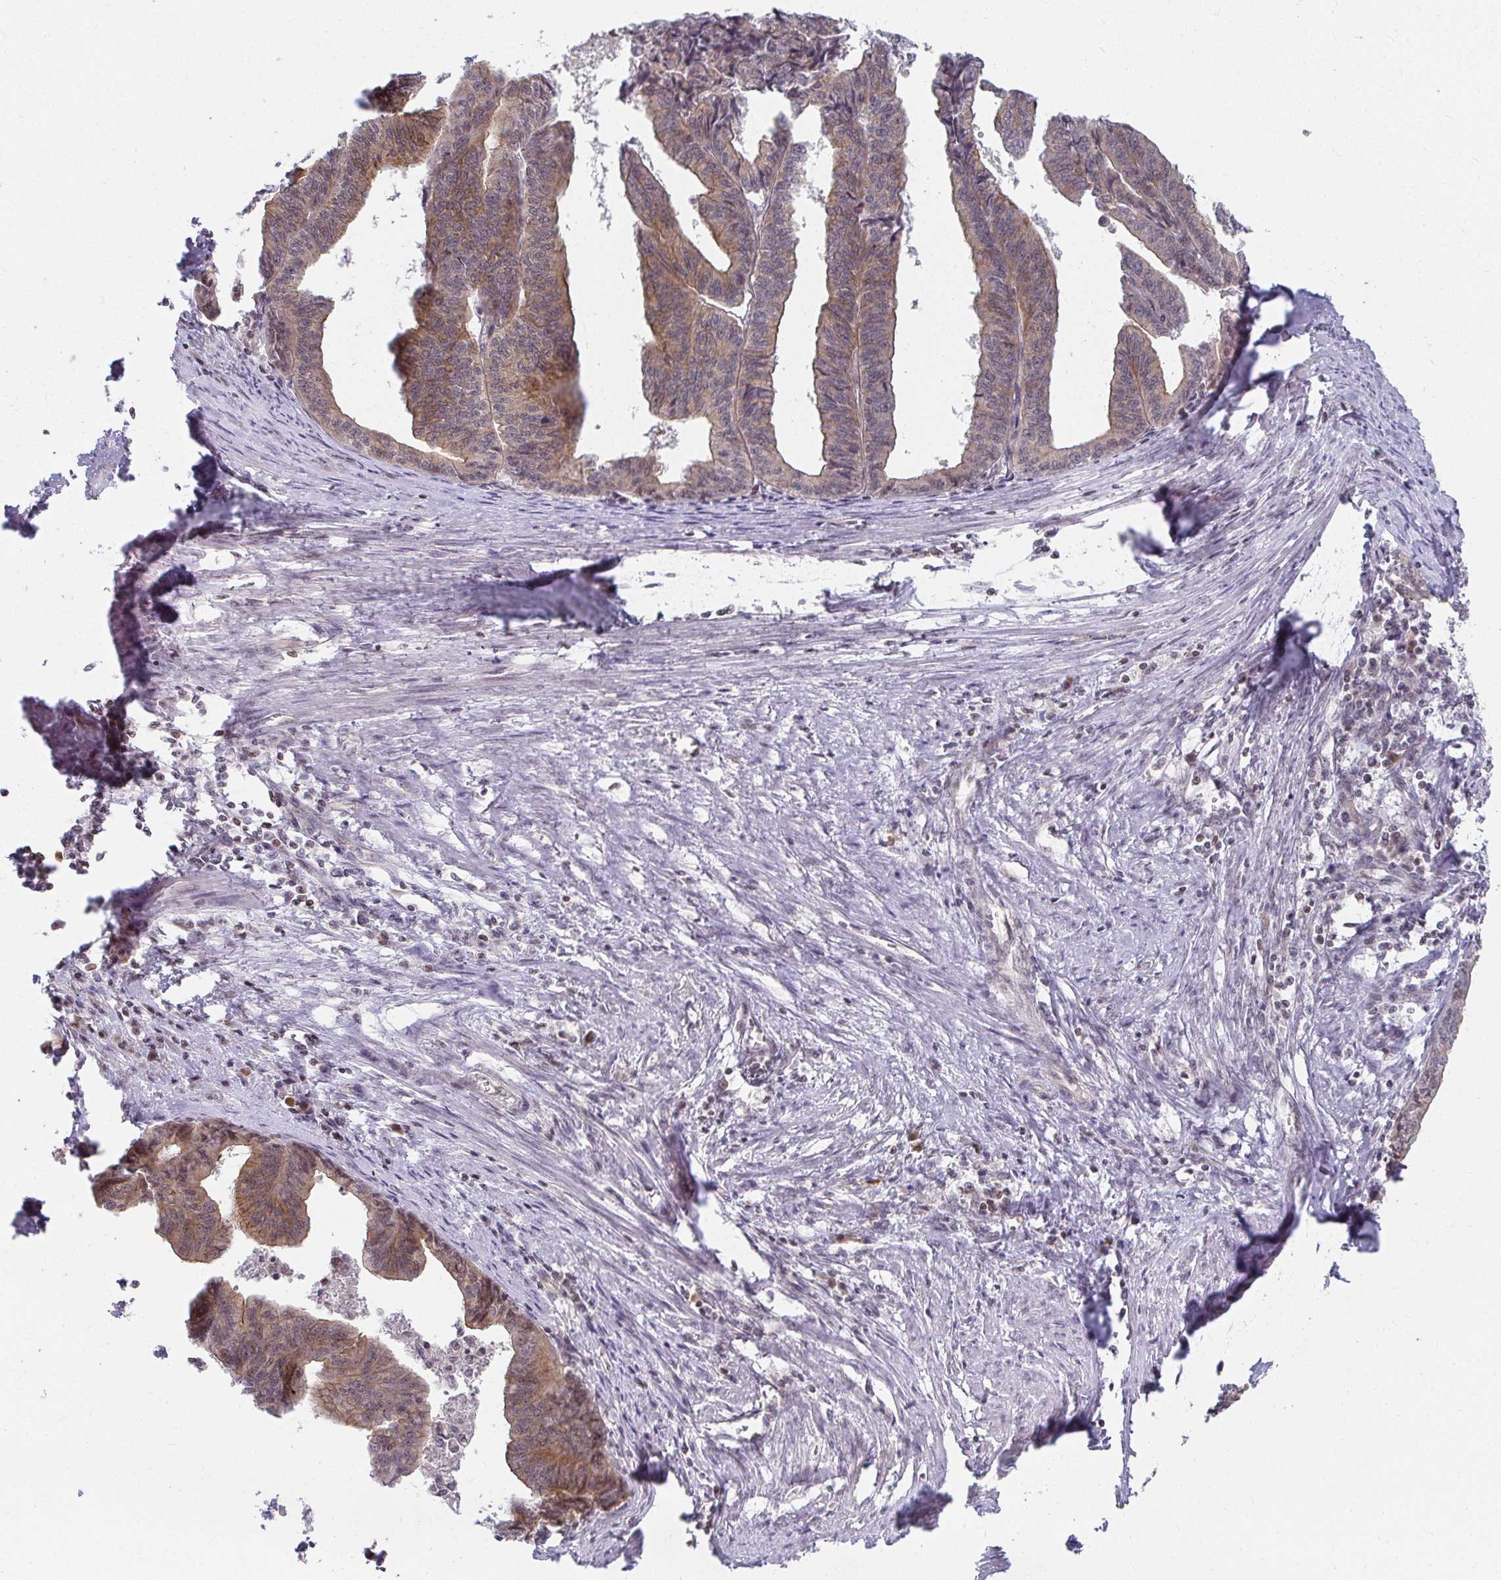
{"staining": {"intensity": "weak", "quantity": ">75%", "location": "cytoplasmic/membranous"}, "tissue": "endometrial cancer", "cell_type": "Tumor cells", "image_type": "cancer", "snomed": [{"axis": "morphology", "description": "Adenocarcinoma, NOS"}, {"axis": "topography", "description": "Endometrium"}], "caption": "Immunohistochemical staining of human endometrial cancer (adenocarcinoma) demonstrates low levels of weak cytoplasmic/membranous positivity in approximately >75% of tumor cells.", "gene": "ANK3", "patient": {"sex": "female", "age": 65}}